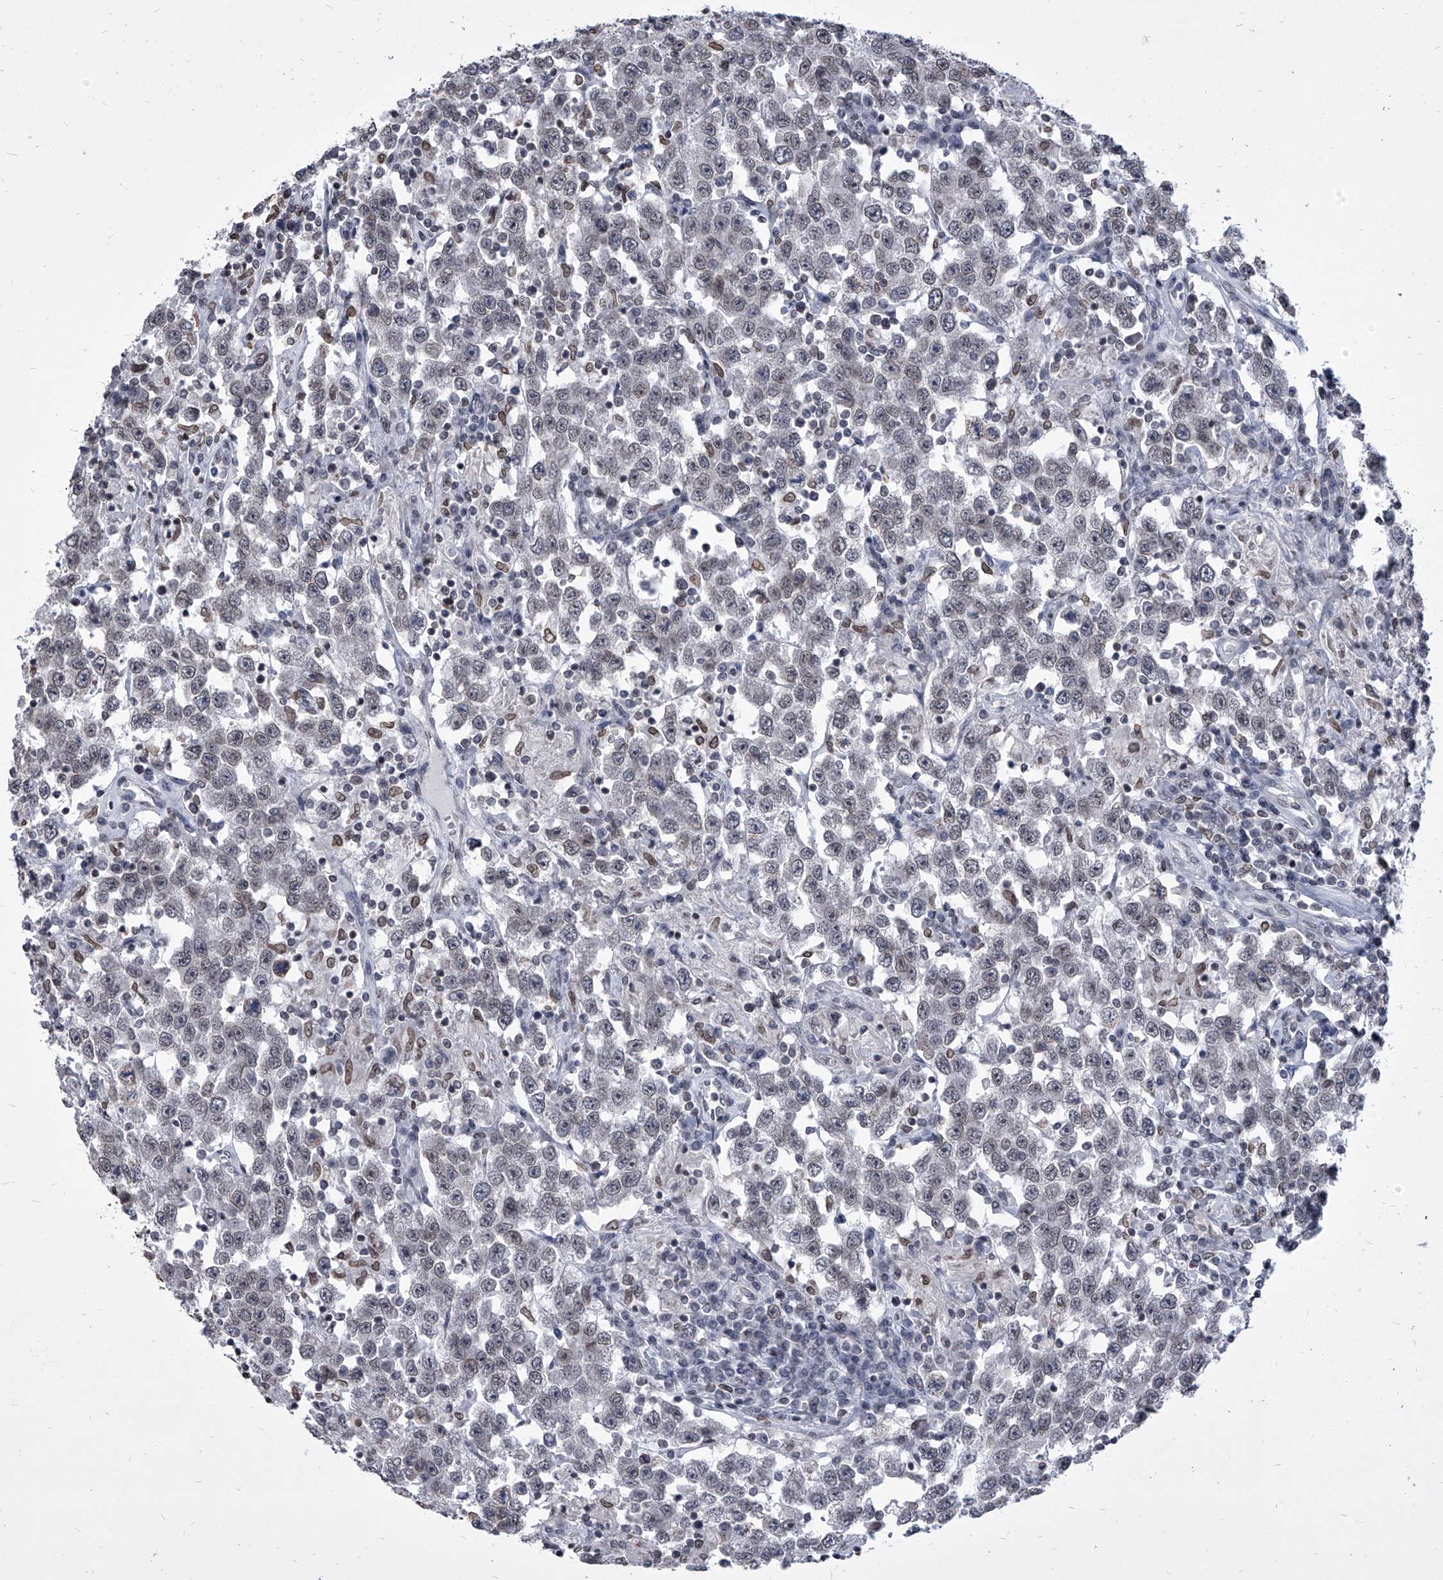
{"staining": {"intensity": "negative", "quantity": "none", "location": "none"}, "tissue": "testis cancer", "cell_type": "Tumor cells", "image_type": "cancer", "snomed": [{"axis": "morphology", "description": "Seminoma, NOS"}, {"axis": "topography", "description": "Testis"}], "caption": "High power microscopy image of an IHC histopathology image of testis cancer, revealing no significant staining in tumor cells.", "gene": "PPIL4", "patient": {"sex": "male", "age": 41}}